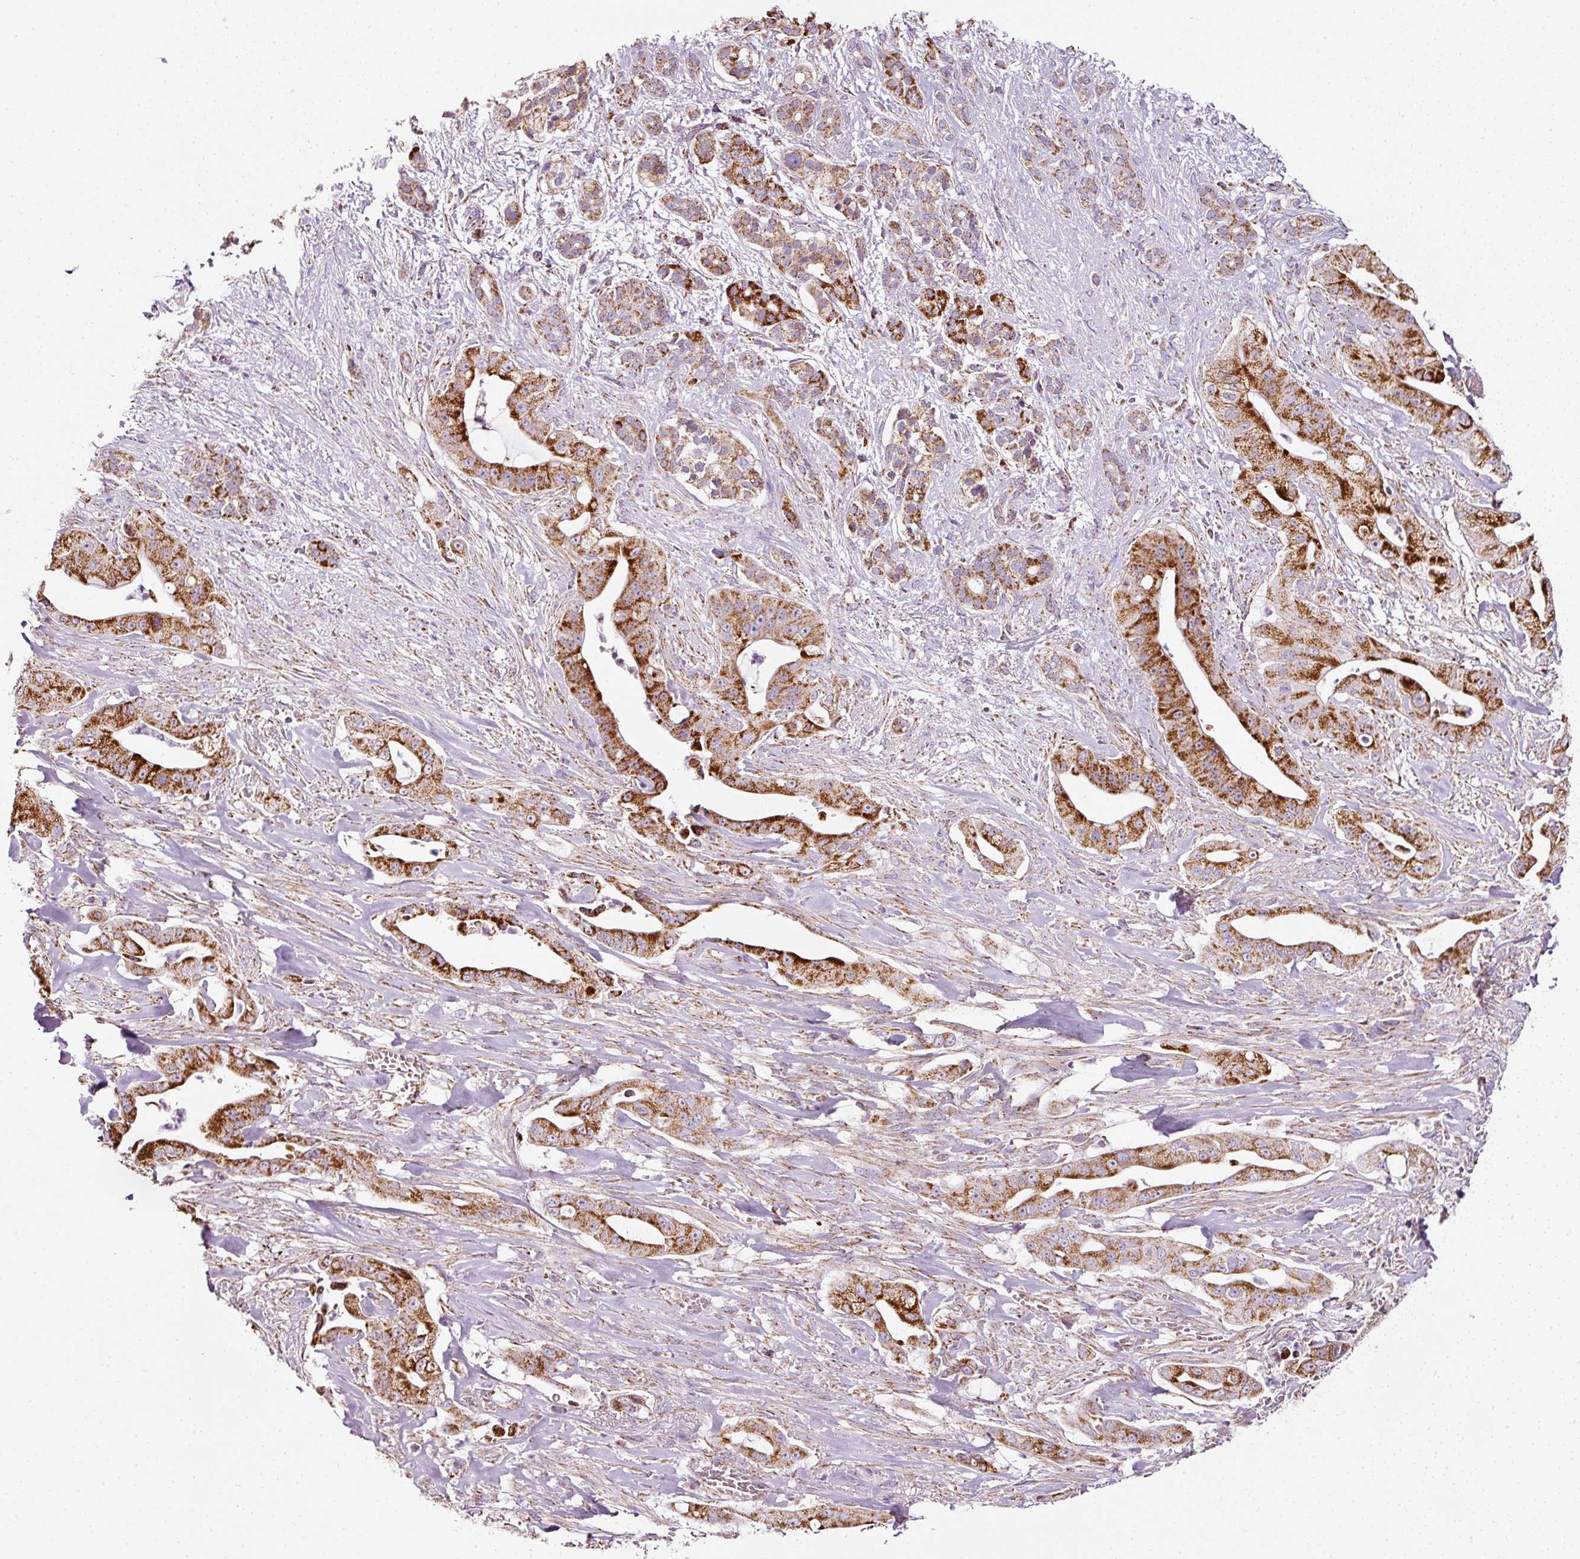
{"staining": {"intensity": "strong", "quantity": ">75%", "location": "cytoplasmic/membranous"}, "tissue": "pancreatic cancer", "cell_type": "Tumor cells", "image_type": "cancer", "snomed": [{"axis": "morphology", "description": "Adenocarcinoma, NOS"}, {"axis": "topography", "description": "Pancreas"}], "caption": "Human pancreatic adenocarcinoma stained with a brown dye displays strong cytoplasmic/membranous positive positivity in about >75% of tumor cells.", "gene": "SDHA", "patient": {"sex": "male", "age": 57}}